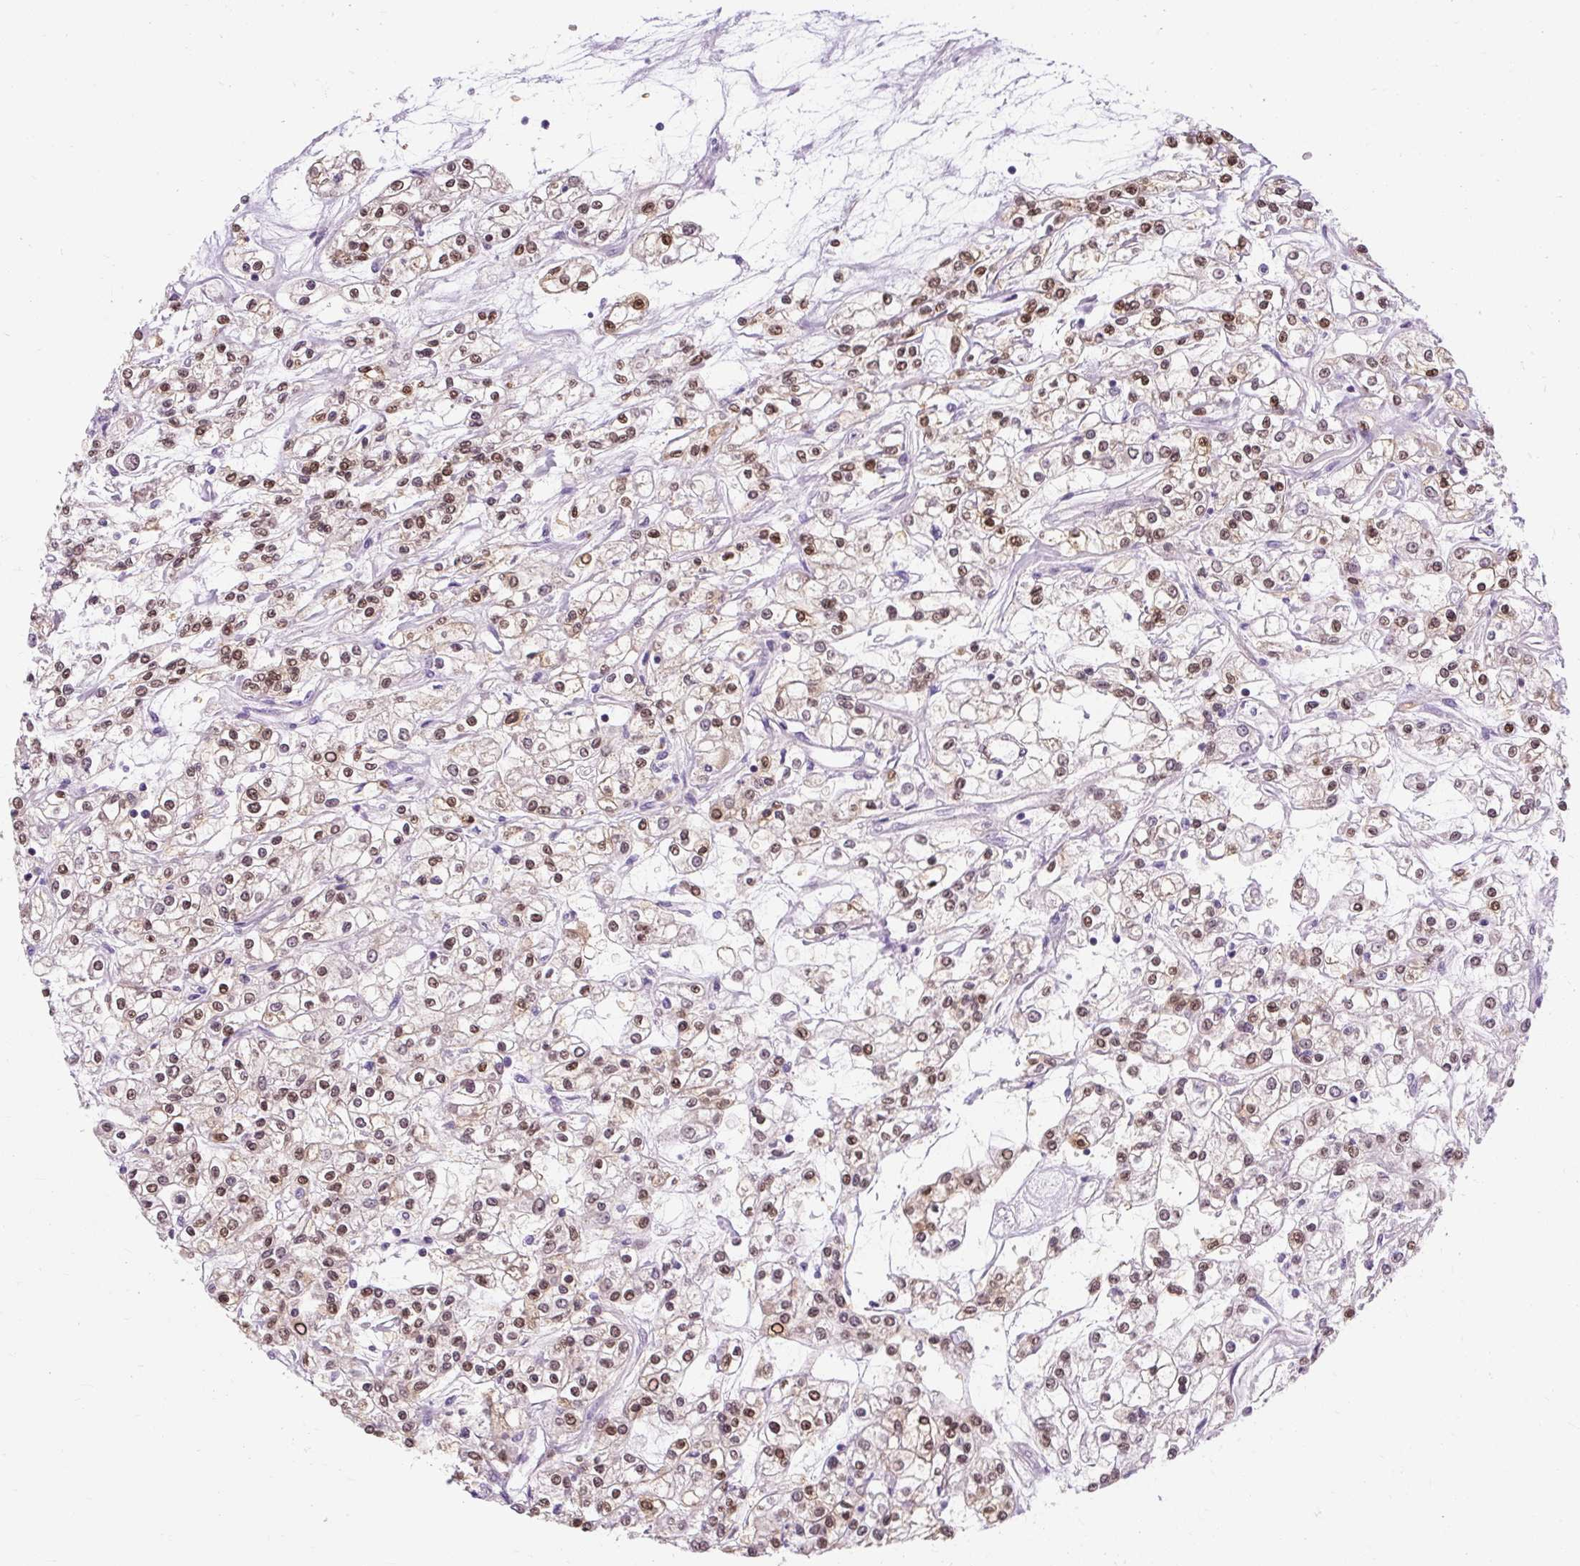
{"staining": {"intensity": "moderate", "quantity": ">75%", "location": "nuclear"}, "tissue": "renal cancer", "cell_type": "Tumor cells", "image_type": "cancer", "snomed": [{"axis": "morphology", "description": "Adenocarcinoma, NOS"}, {"axis": "topography", "description": "Kidney"}], "caption": "DAB (3,3'-diaminobenzidine) immunohistochemical staining of human renal adenocarcinoma reveals moderate nuclear protein staining in approximately >75% of tumor cells.", "gene": "RYBP", "patient": {"sex": "female", "age": 59}}